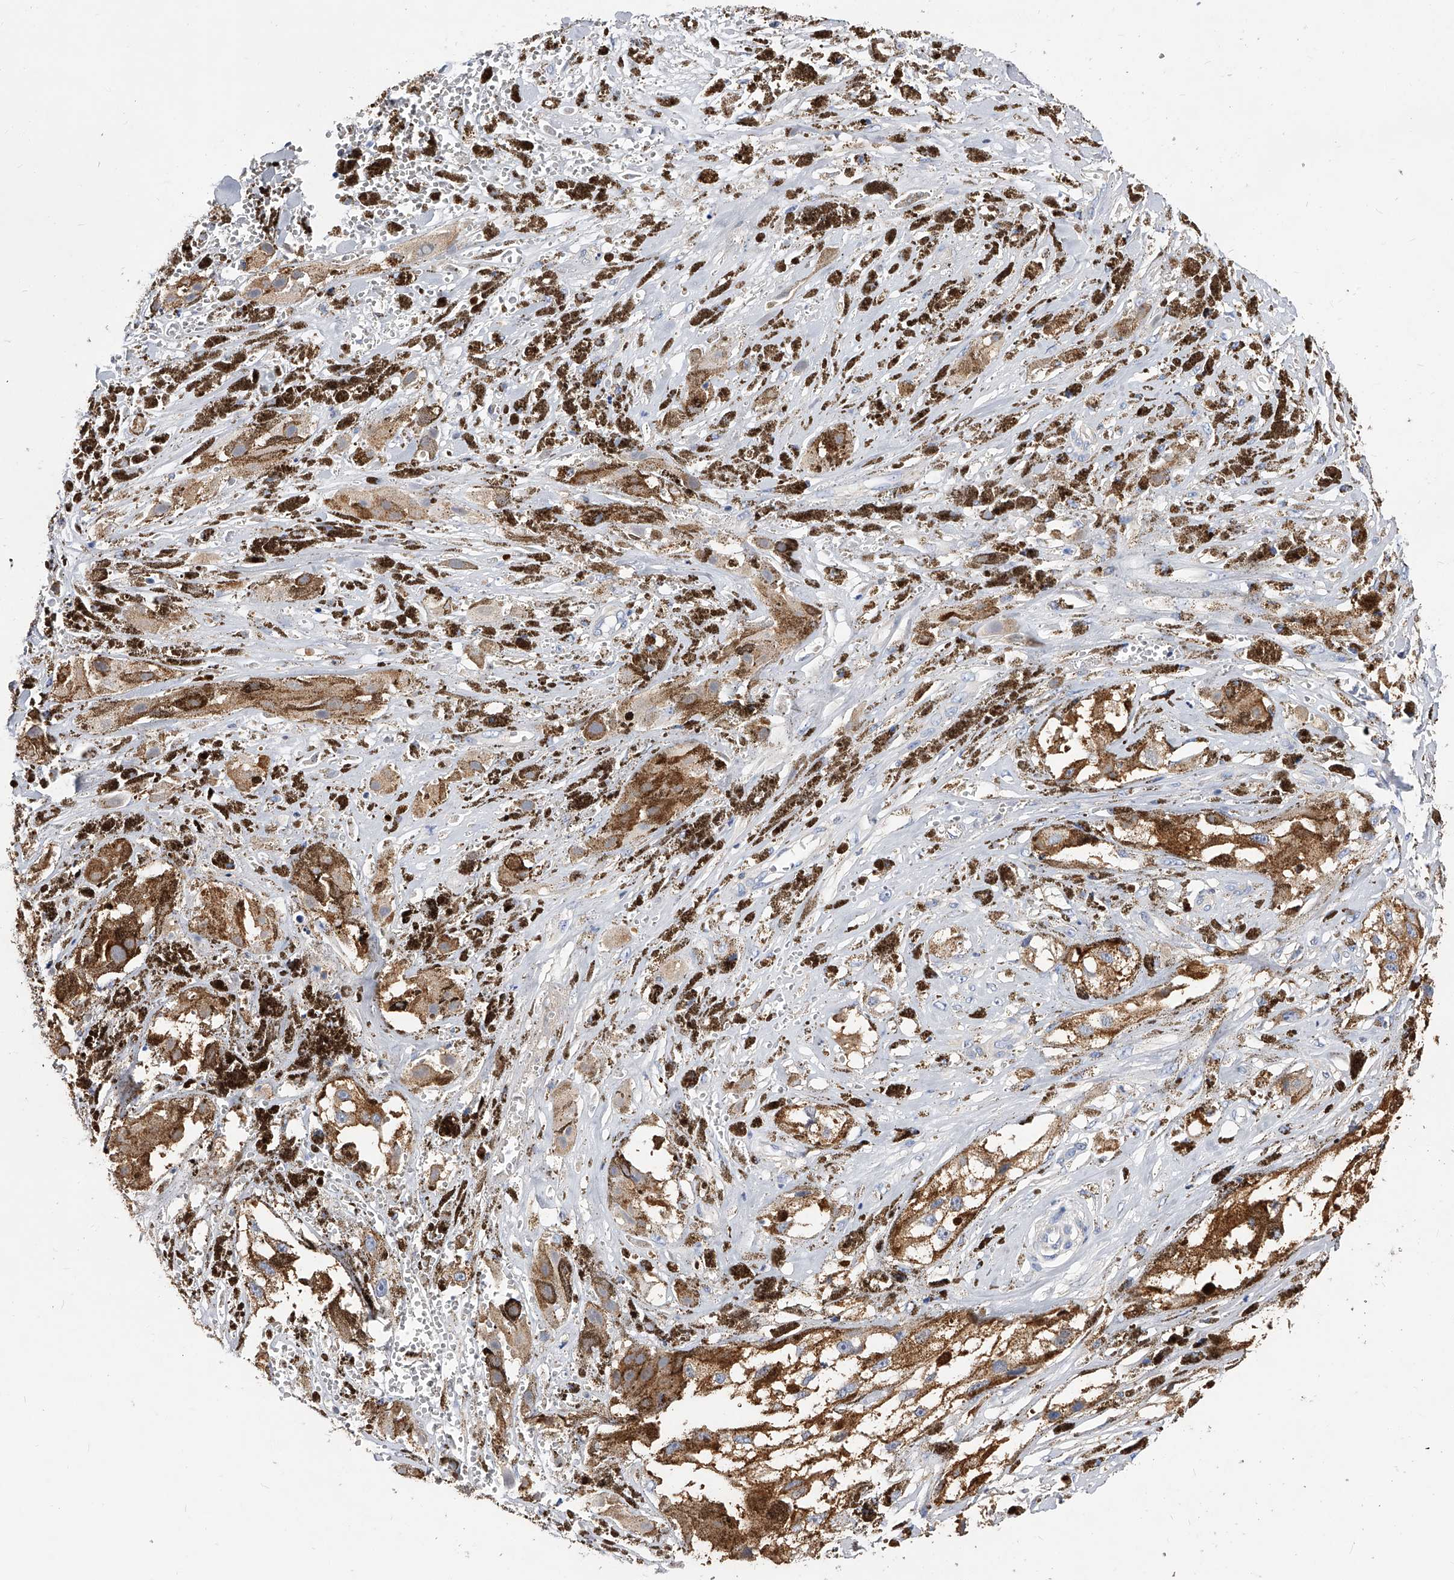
{"staining": {"intensity": "negative", "quantity": "none", "location": "none"}, "tissue": "melanoma", "cell_type": "Tumor cells", "image_type": "cancer", "snomed": [{"axis": "morphology", "description": "Malignant melanoma, NOS"}, {"axis": "topography", "description": "Skin"}], "caption": "IHC micrograph of melanoma stained for a protein (brown), which demonstrates no staining in tumor cells.", "gene": "APEH", "patient": {"sex": "male", "age": 88}}